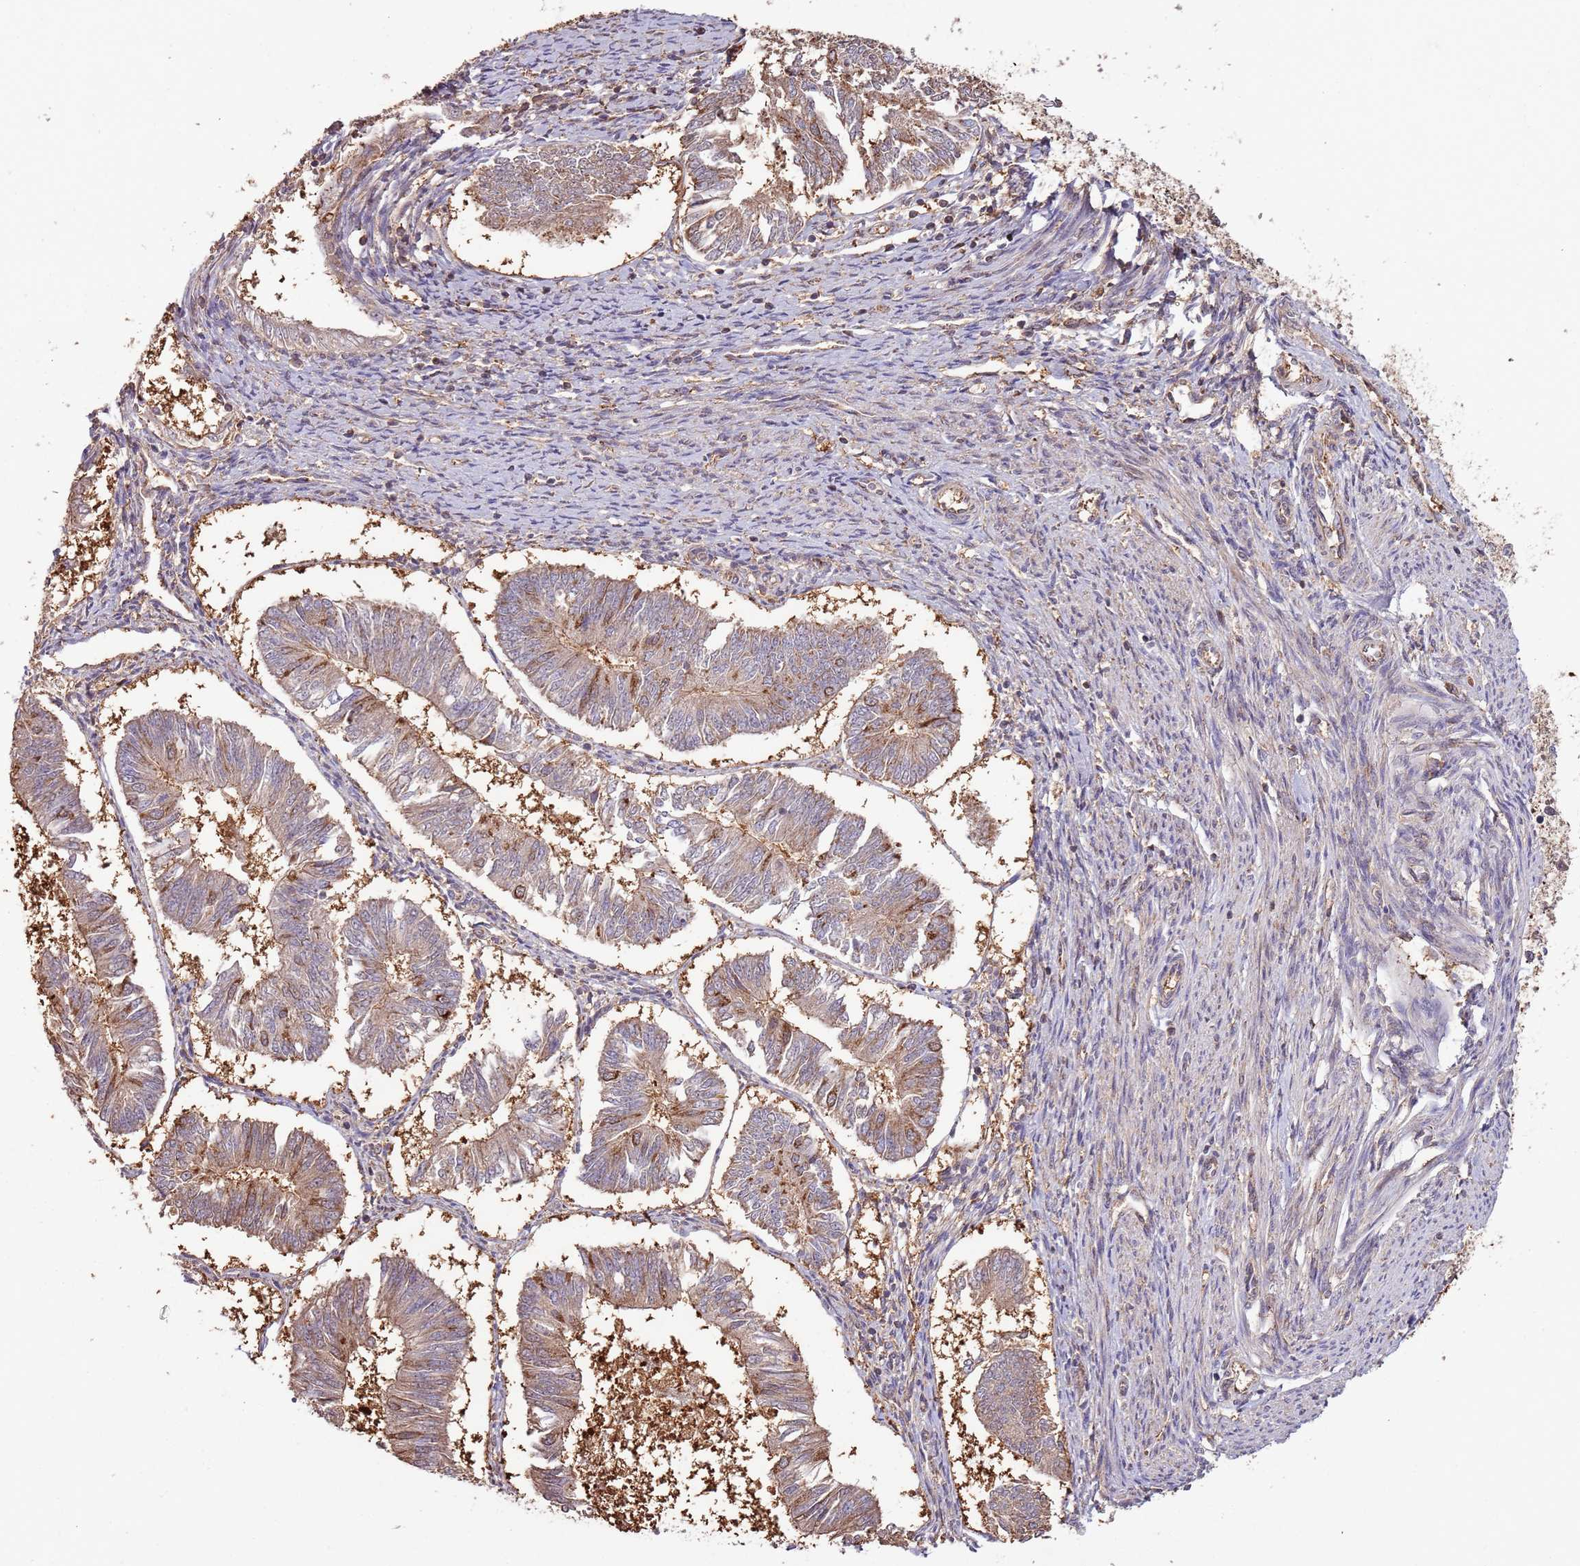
{"staining": {"intensity": "moderate", "quantity": ">75%", "location": "cytoplasmic/membranous"}, "tissue": "endometrial cancer", "cell_type": "Tumor cells", "image_type": "cancer", "snomed": [{"axis": "morphology", "description": "Adenocarcinoma, NOS"}, {"axis": "topography", "description": "Endometrium"}], "caption": "Immunohistochemical staining of human endometrial adenocarcinoma reveals medium levels of moderate cytoplasmic/membranous protein positivity in about >75% of tumor cells.", "gene": "IL17RD", "patient": {"sex": "female", "age": 58}}